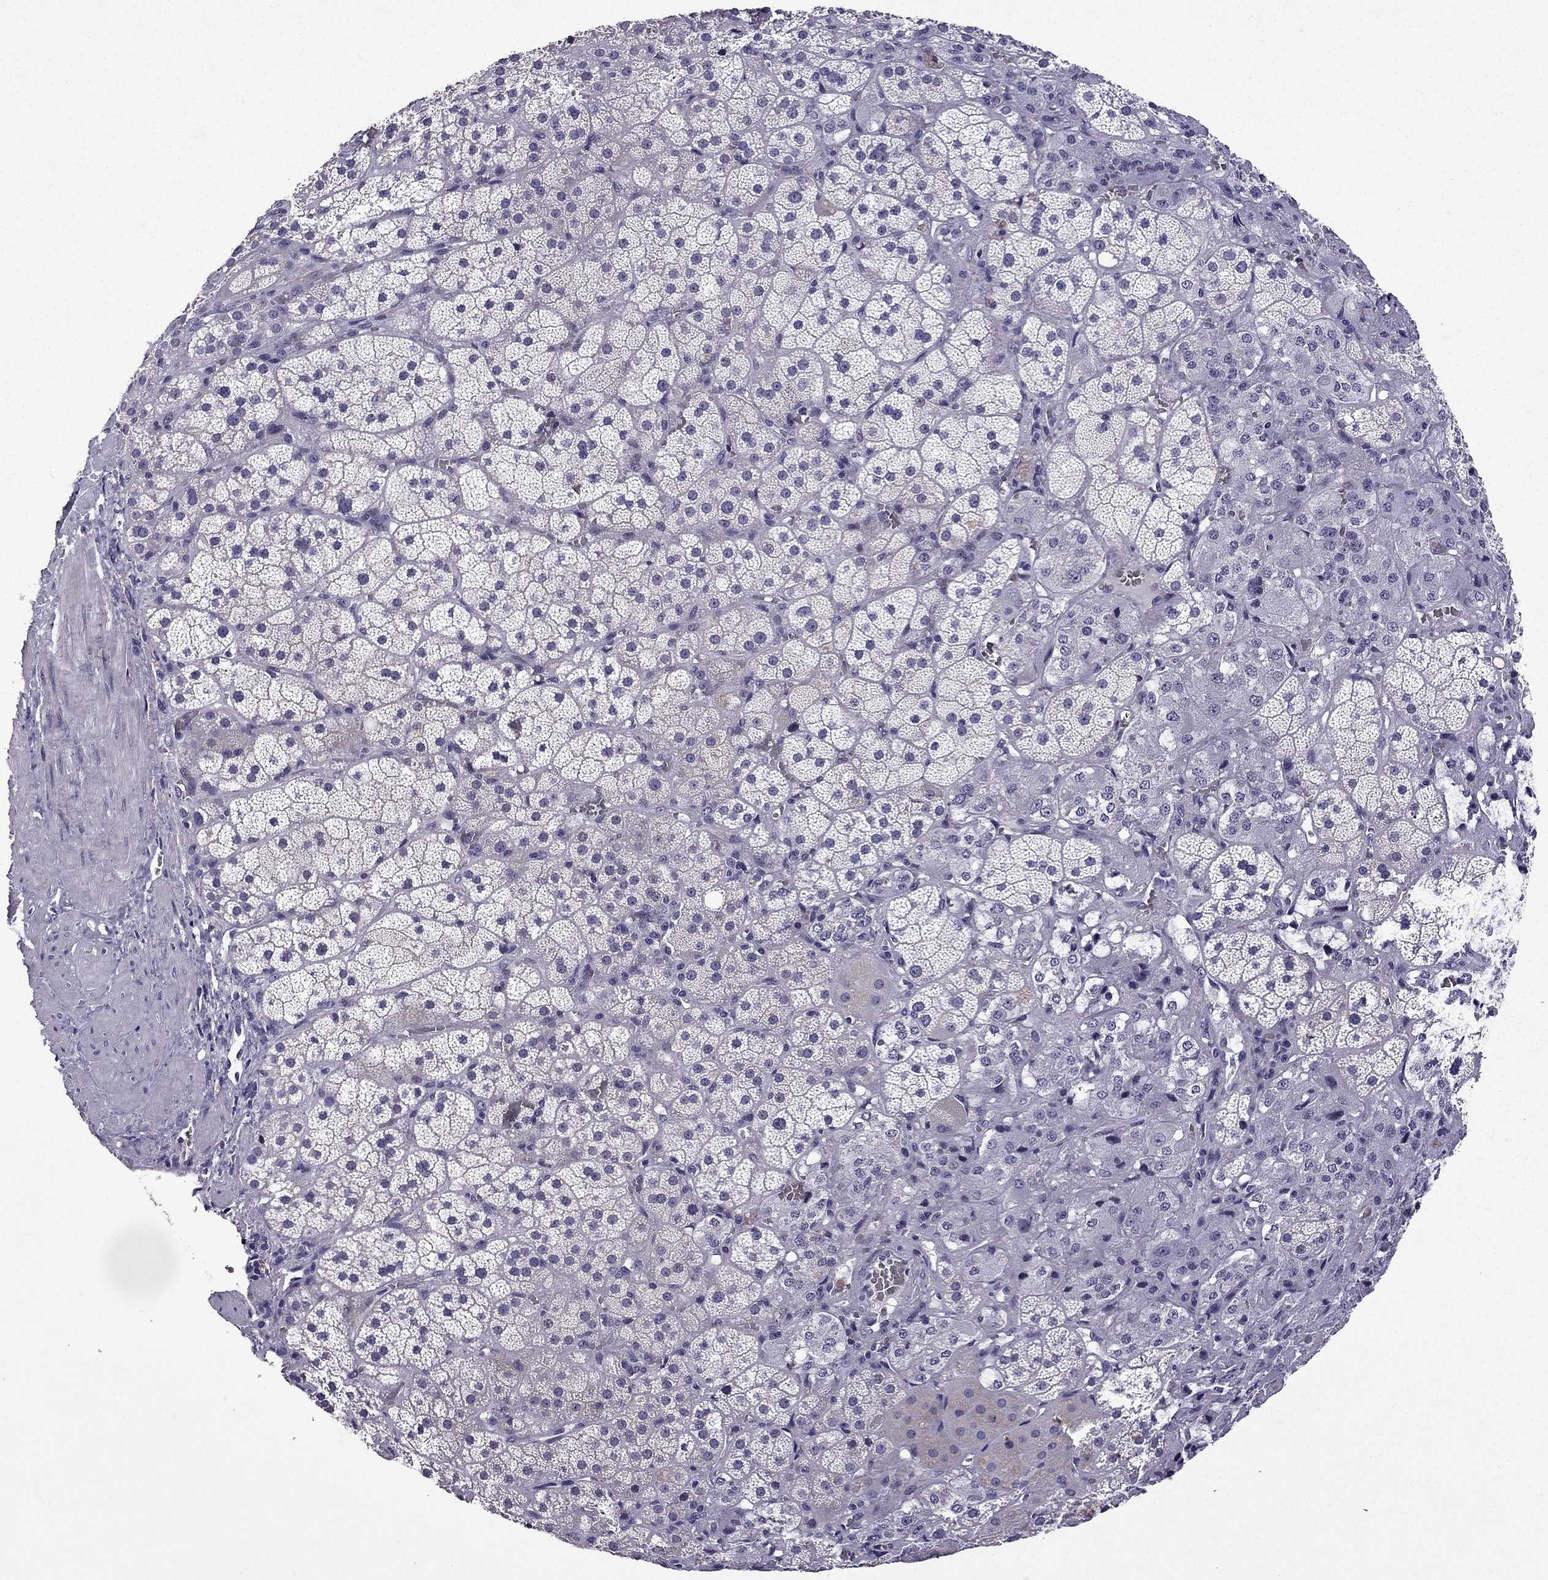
{"staining": {"intensity": "negative", "quantity": "none", "location": "none"}, "tissue": "adrenal gland", "cell_type": "Glandular cells", "image_type": "normal", "snomed": [{"axis": "morphology", "description": "Normal tissue, NOS"}, {"axis": "topography", "description": "Adrenal gland"}], "caption": "Immunohistochemistry image of benign adrenal gland: human adrenal gland stained with DAB (3,3'-diaminobenzidine) demonstrates no significant protein expression in glandular cells.", "gene": "TTN", "patient": {"sex": "male", "age": 57}}